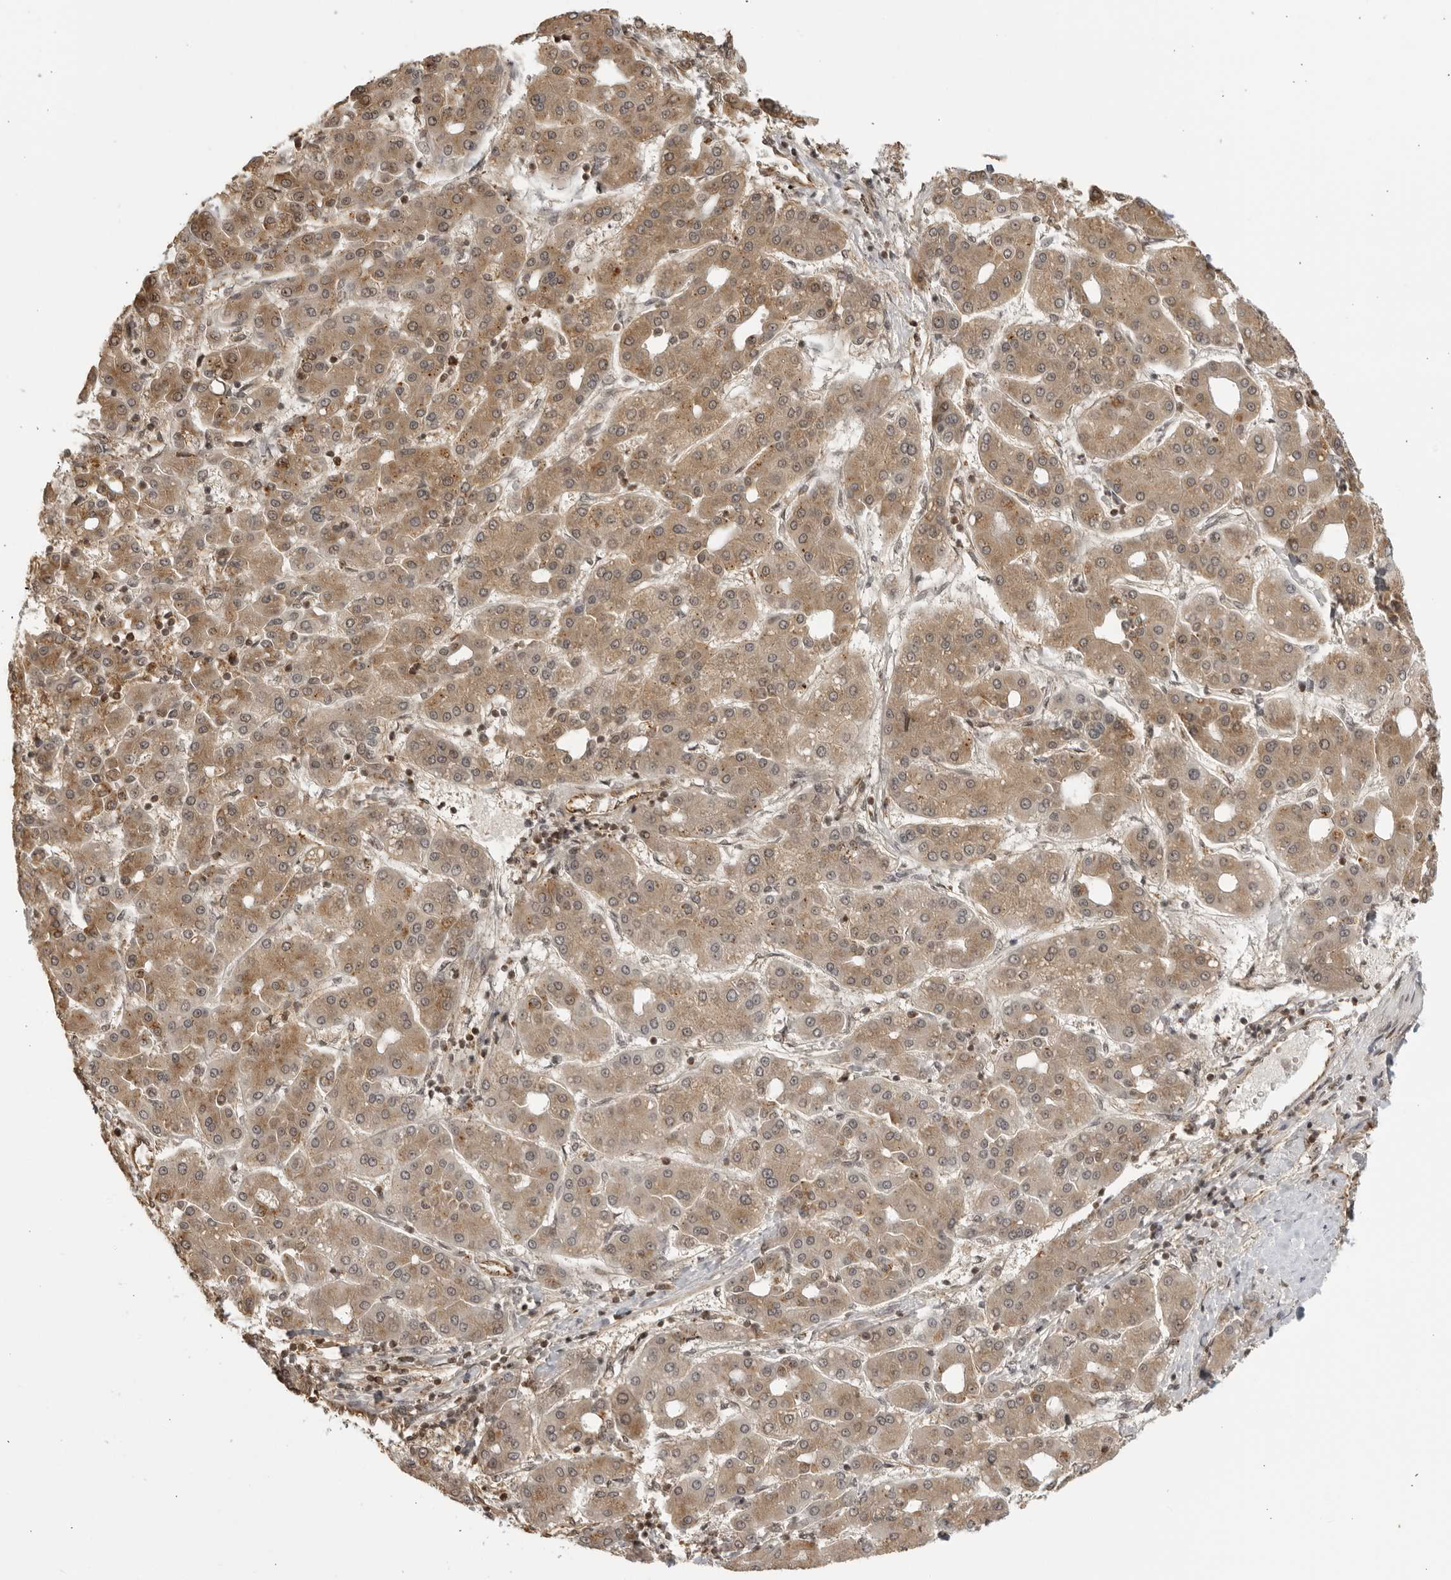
{"staining": {"intensity": "moderate", "quantity": ">75%", "location": "cytoplasmic/membranous"}, "tissue": "liver cancer", "cell_type": "Tumor cells", "image_type": "cancer", "snomed": [{"axis": "morphology", "description": "Carcinoma, Hepatocellular, NOS"}, {"axis": "topography", "description": "Liver"}], "caption": "DAB (3,3'-diaminobenzidine) immunohistochemical staining of liver cancer displays moderate cytoplasmic/membranous protein staining in approximately >75% of tumor cells. (IHC, brightfield microscopy, high magnification).", "gene": "TCF21", "patient": {"sex": "male", "age": 65}}